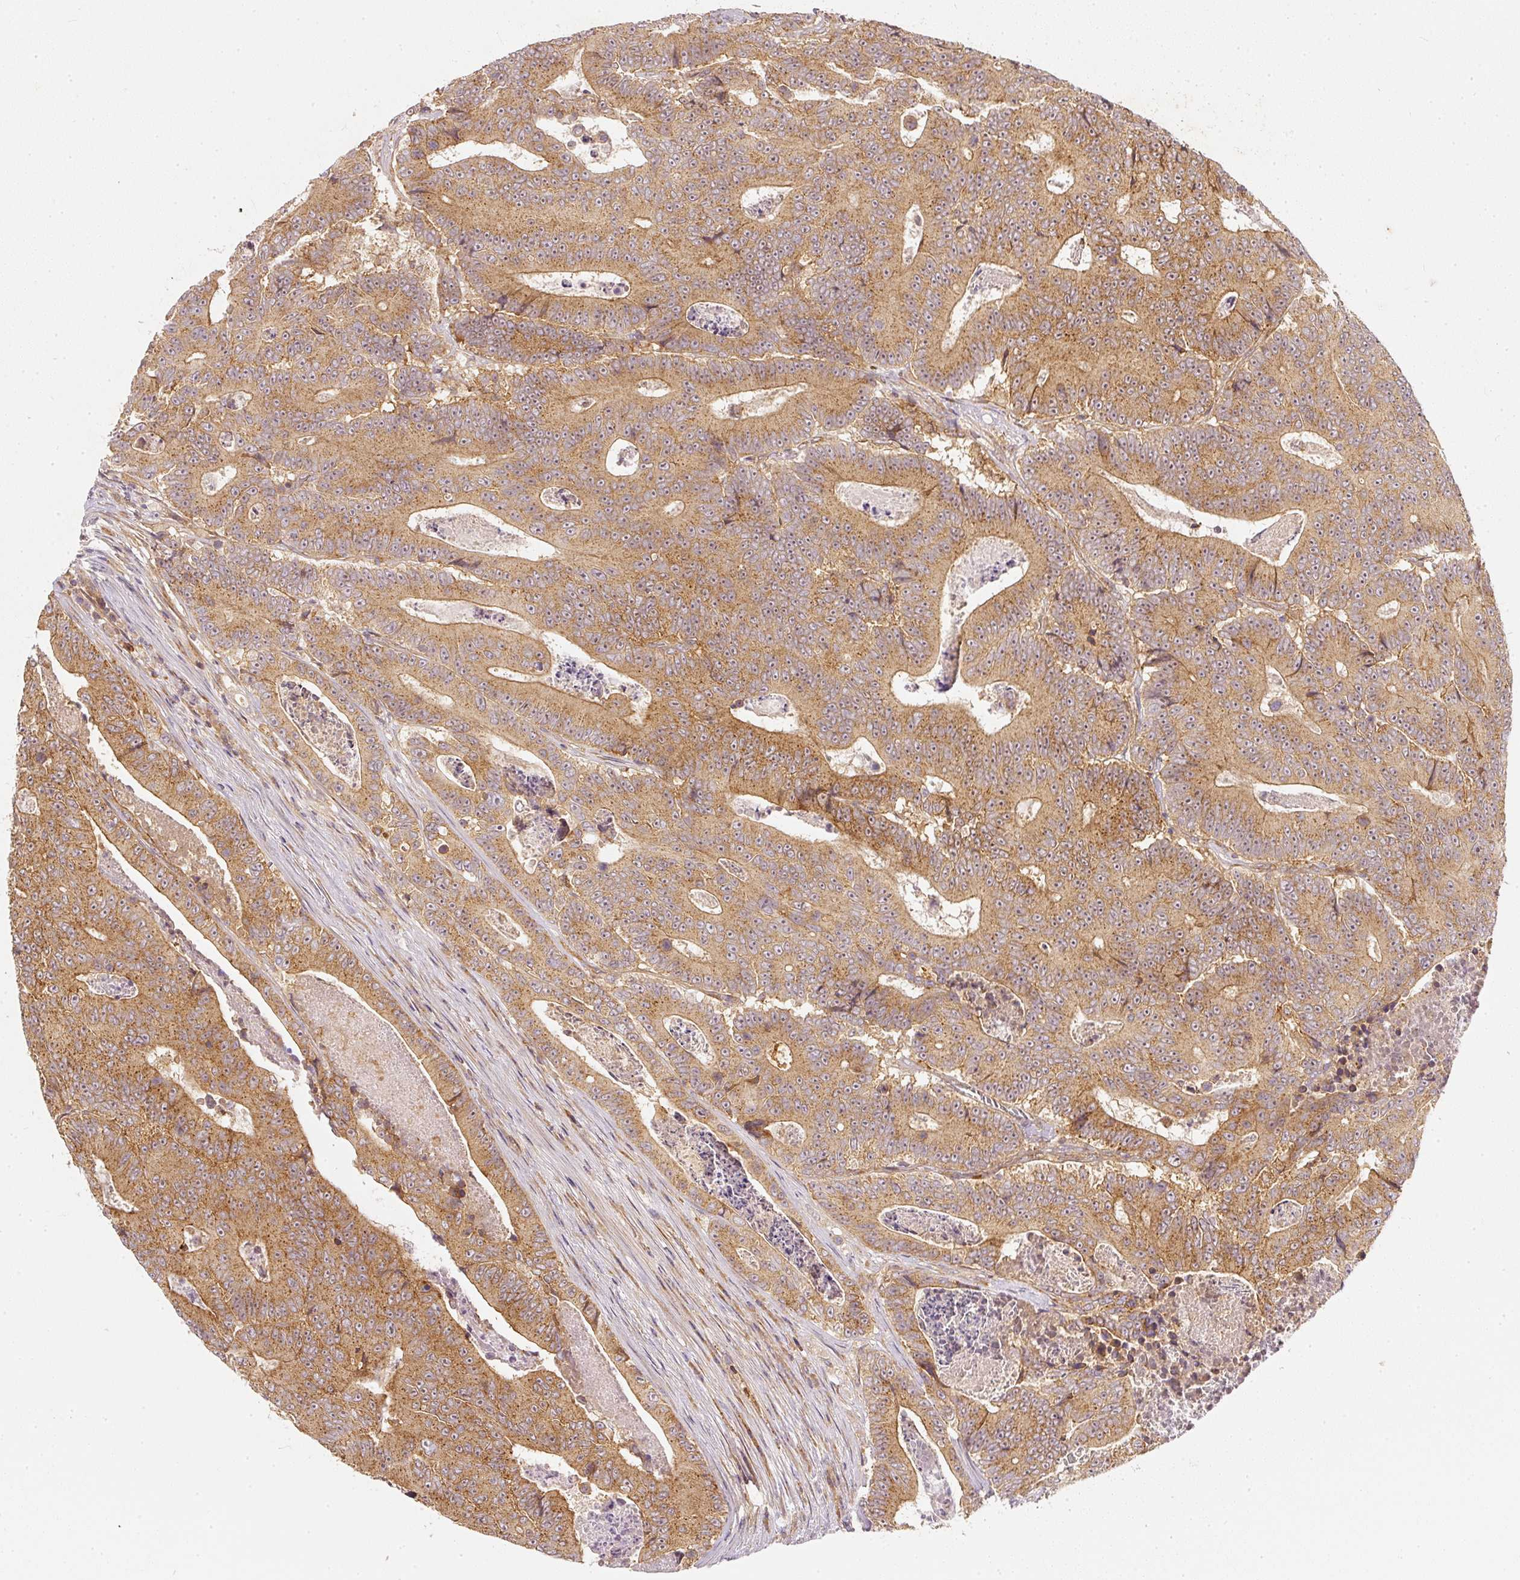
{"staining": {"intensity": "moderate", "quantity": ">75%", "location": "cytoplasmic/membranous"}, "tissue": "colorectal cancer", "cell_type": "Tumor cells", "image_type": "cancer", "snomed": [{"axis": "morphology", "description": "Adenocarcinoma, NOS"}, {"axis": "topography", "description": "Colon"}], "caption": "Colorectal cancer tissue shows moderate cytoplasmic/membranous positivity in about >75% of tumor cells, visualized by immunohistochemistry.", "gene": "ZNF580", "patient": {"sex": "male", "age": 83}}